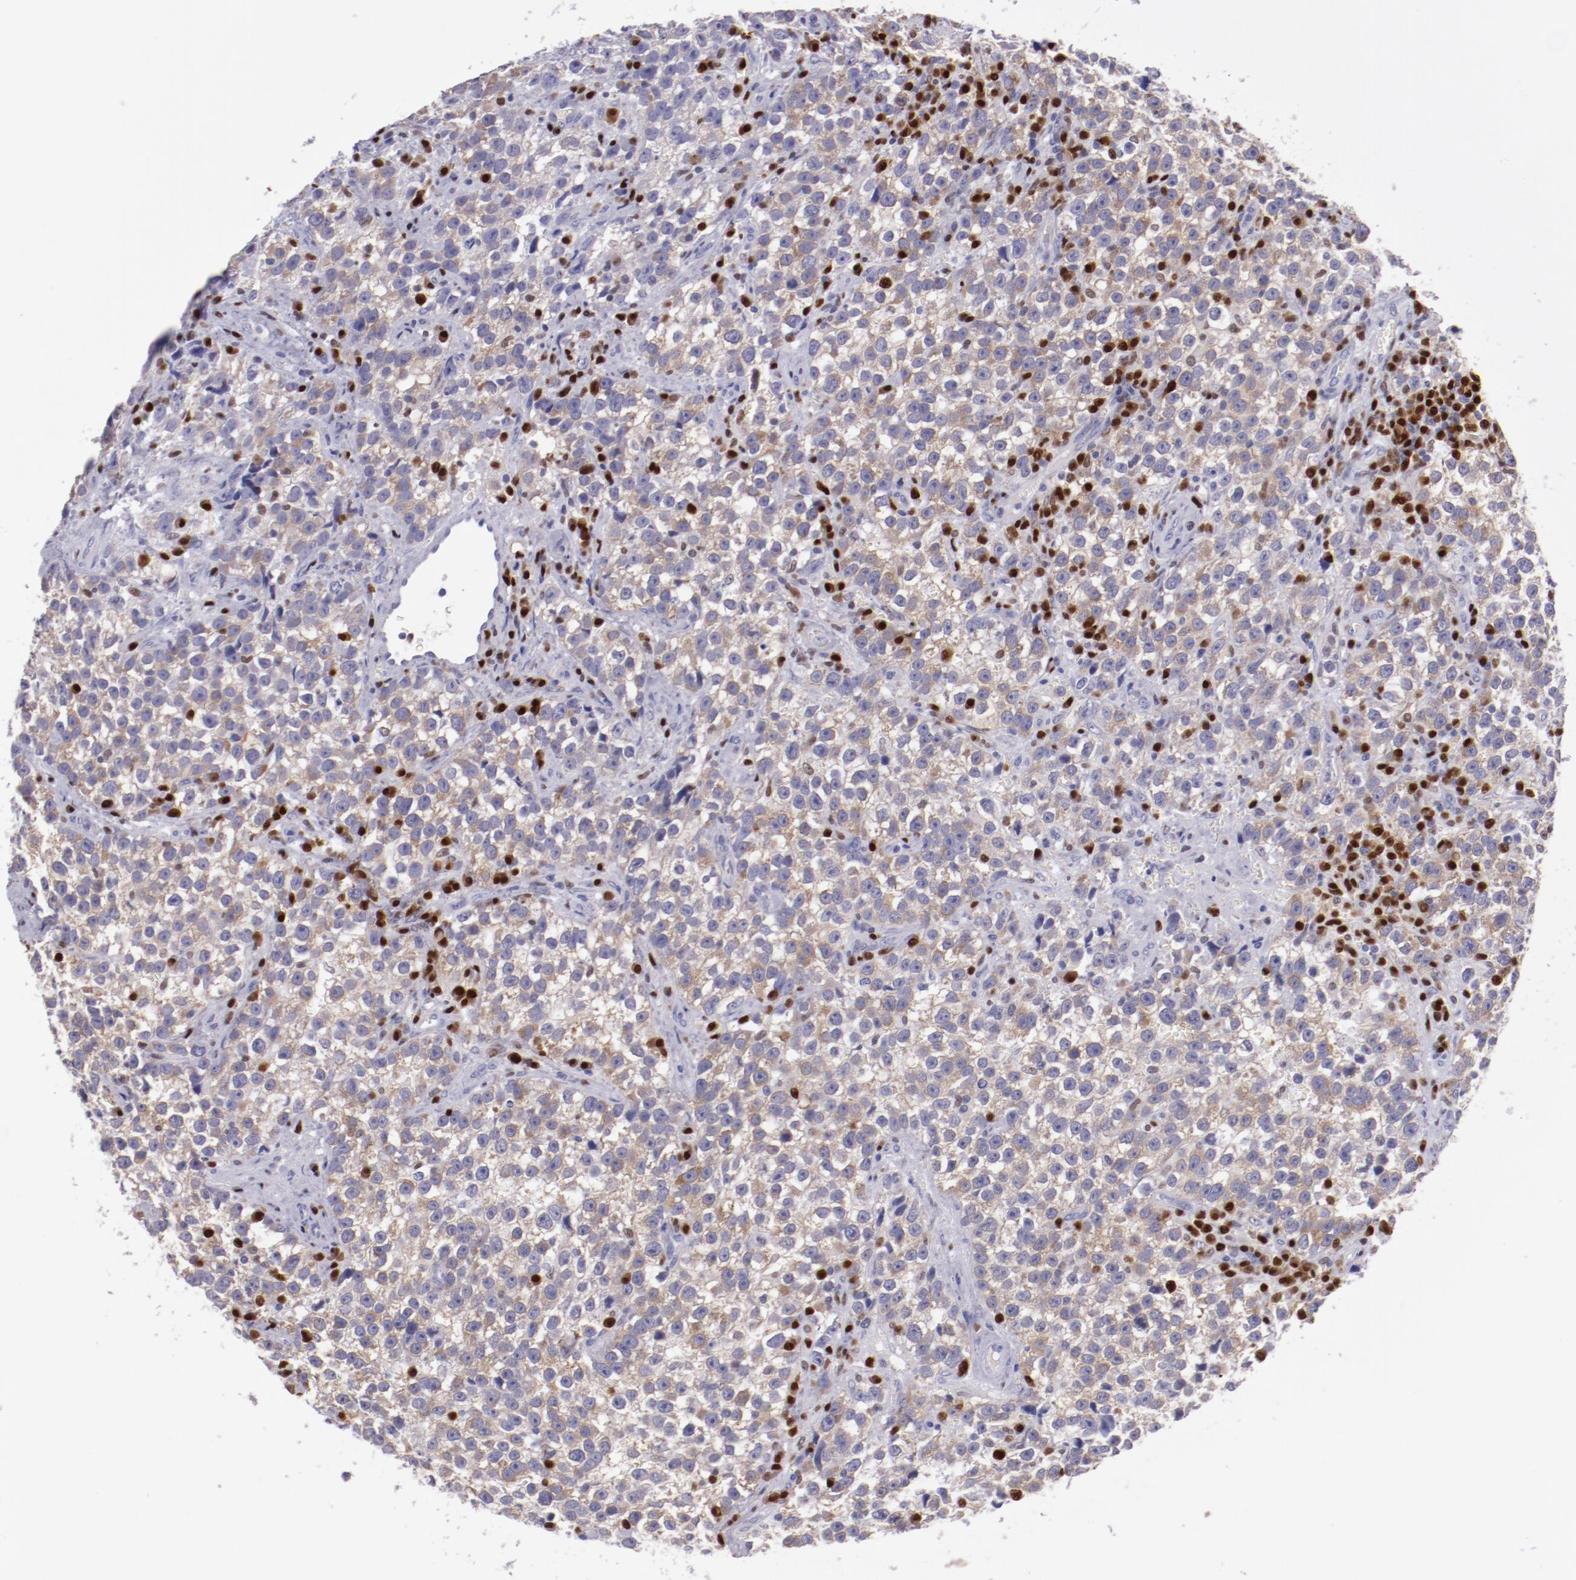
{"staining": {"intensity": "weak", "quantity": ">75%", "location": "cytoplasmic/membranous"}, "tissue": "testis cancer", "cell_type": "Tumor cells", "image_type": "cancer", "snomed": [{"axis": "morphology", "description": "Seminoma, NOS"}, {"axis": "topography", "description": "Testis"}], "caption": "Immunohistochemical staining of testis cancer (seminoma) reveals weak cytoplasmic/membranous protein staining in approximately >75% of tumor cells.", "gene": "IRF8", "patient": {"sex": "male", "age": 38}}